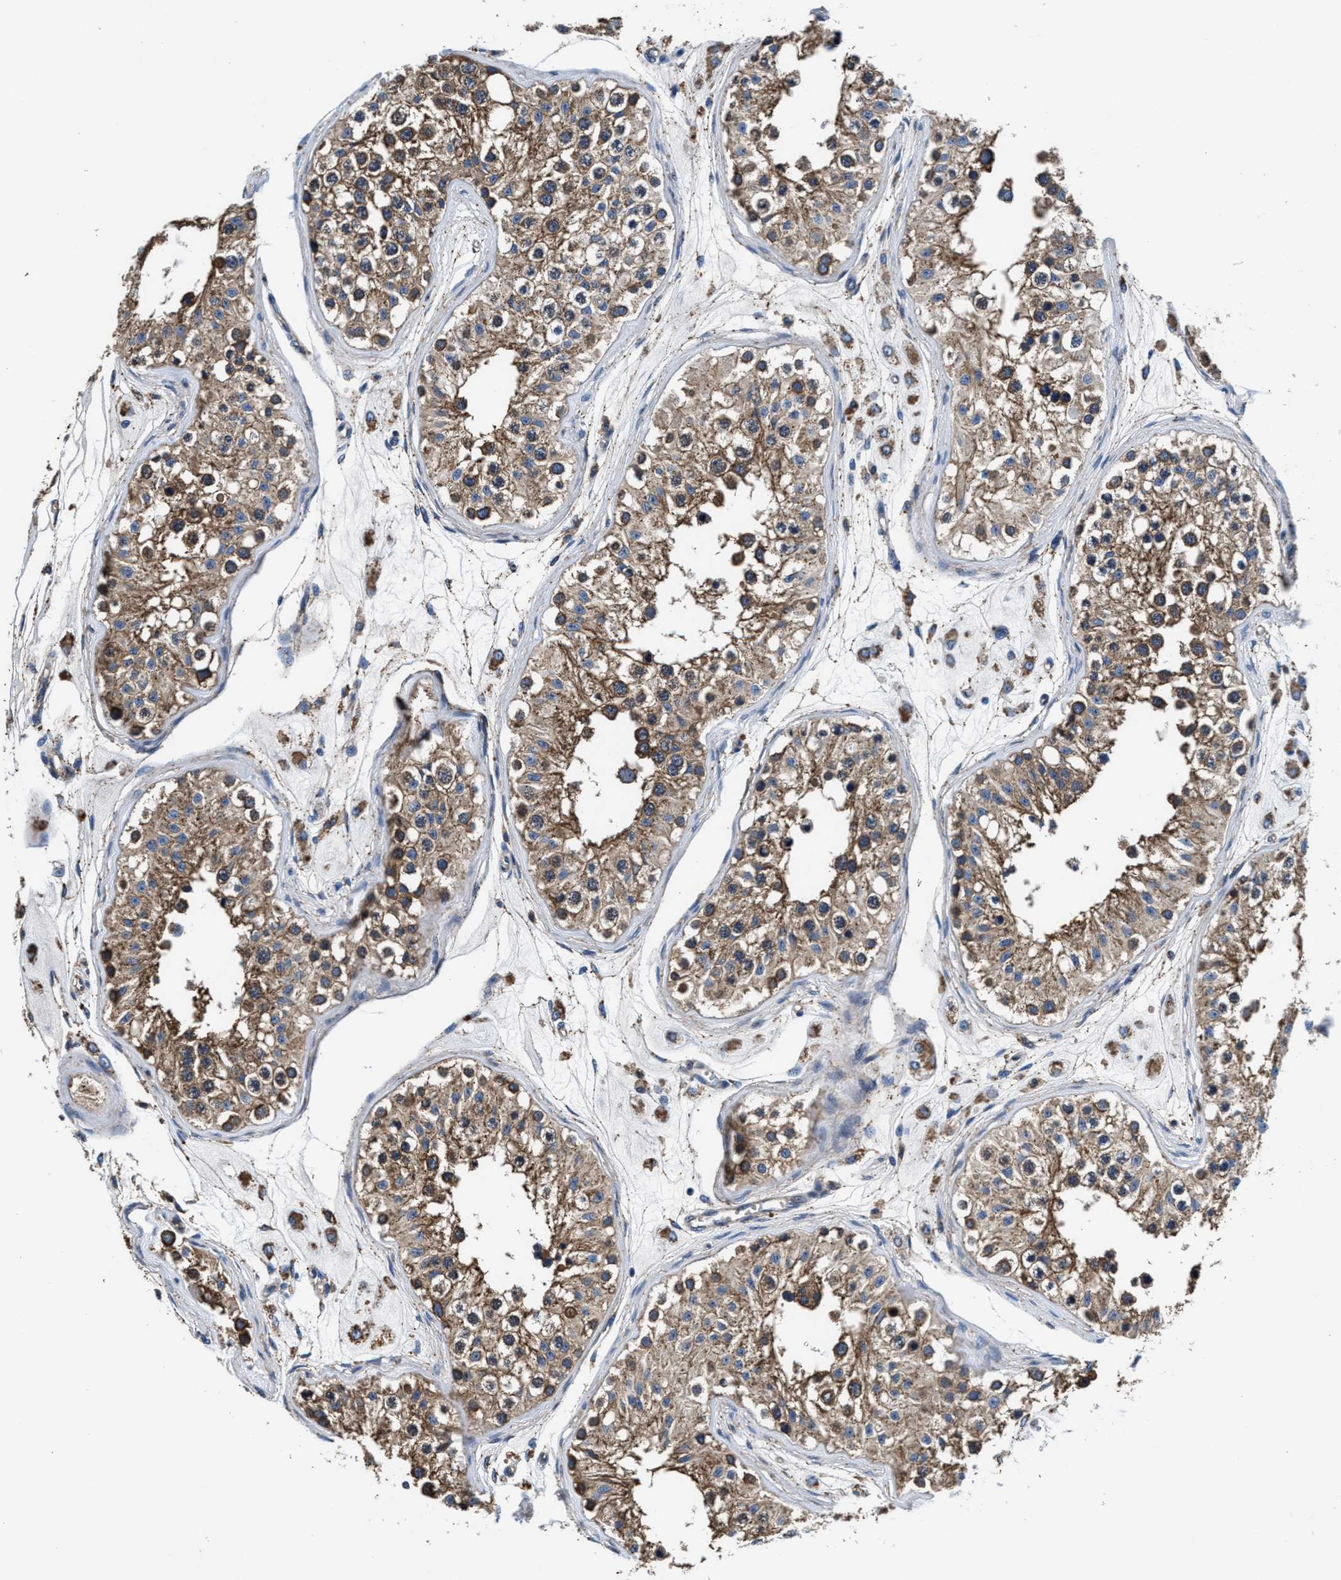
{"staining": {"intensity": "moderate", "quantity": ">75%", "location": "cytoplasmic/membranous"}, "tissue": "testis", "cell_type": "Cells in seminiferous ducts", "image_type": "normal", "snomed": [{"axis": "morphology", "description": "Normal tissue, NOS"}, {"axis": "morphology", "description": "Adenocarcinoma, metastatic, NOS"}, {"axis": "topography", "description": "Testis"}], "caption": "Immunohistochemistry micrograph of normal human testis stained for a protein (brown), which displays medium levels of moderate cytoplasmic/membranous positivity in approximately >75% of cells in seminiferous ducts.", "gene": "PPP1R9B", "patient": {"sex": "male", "age": 26}}